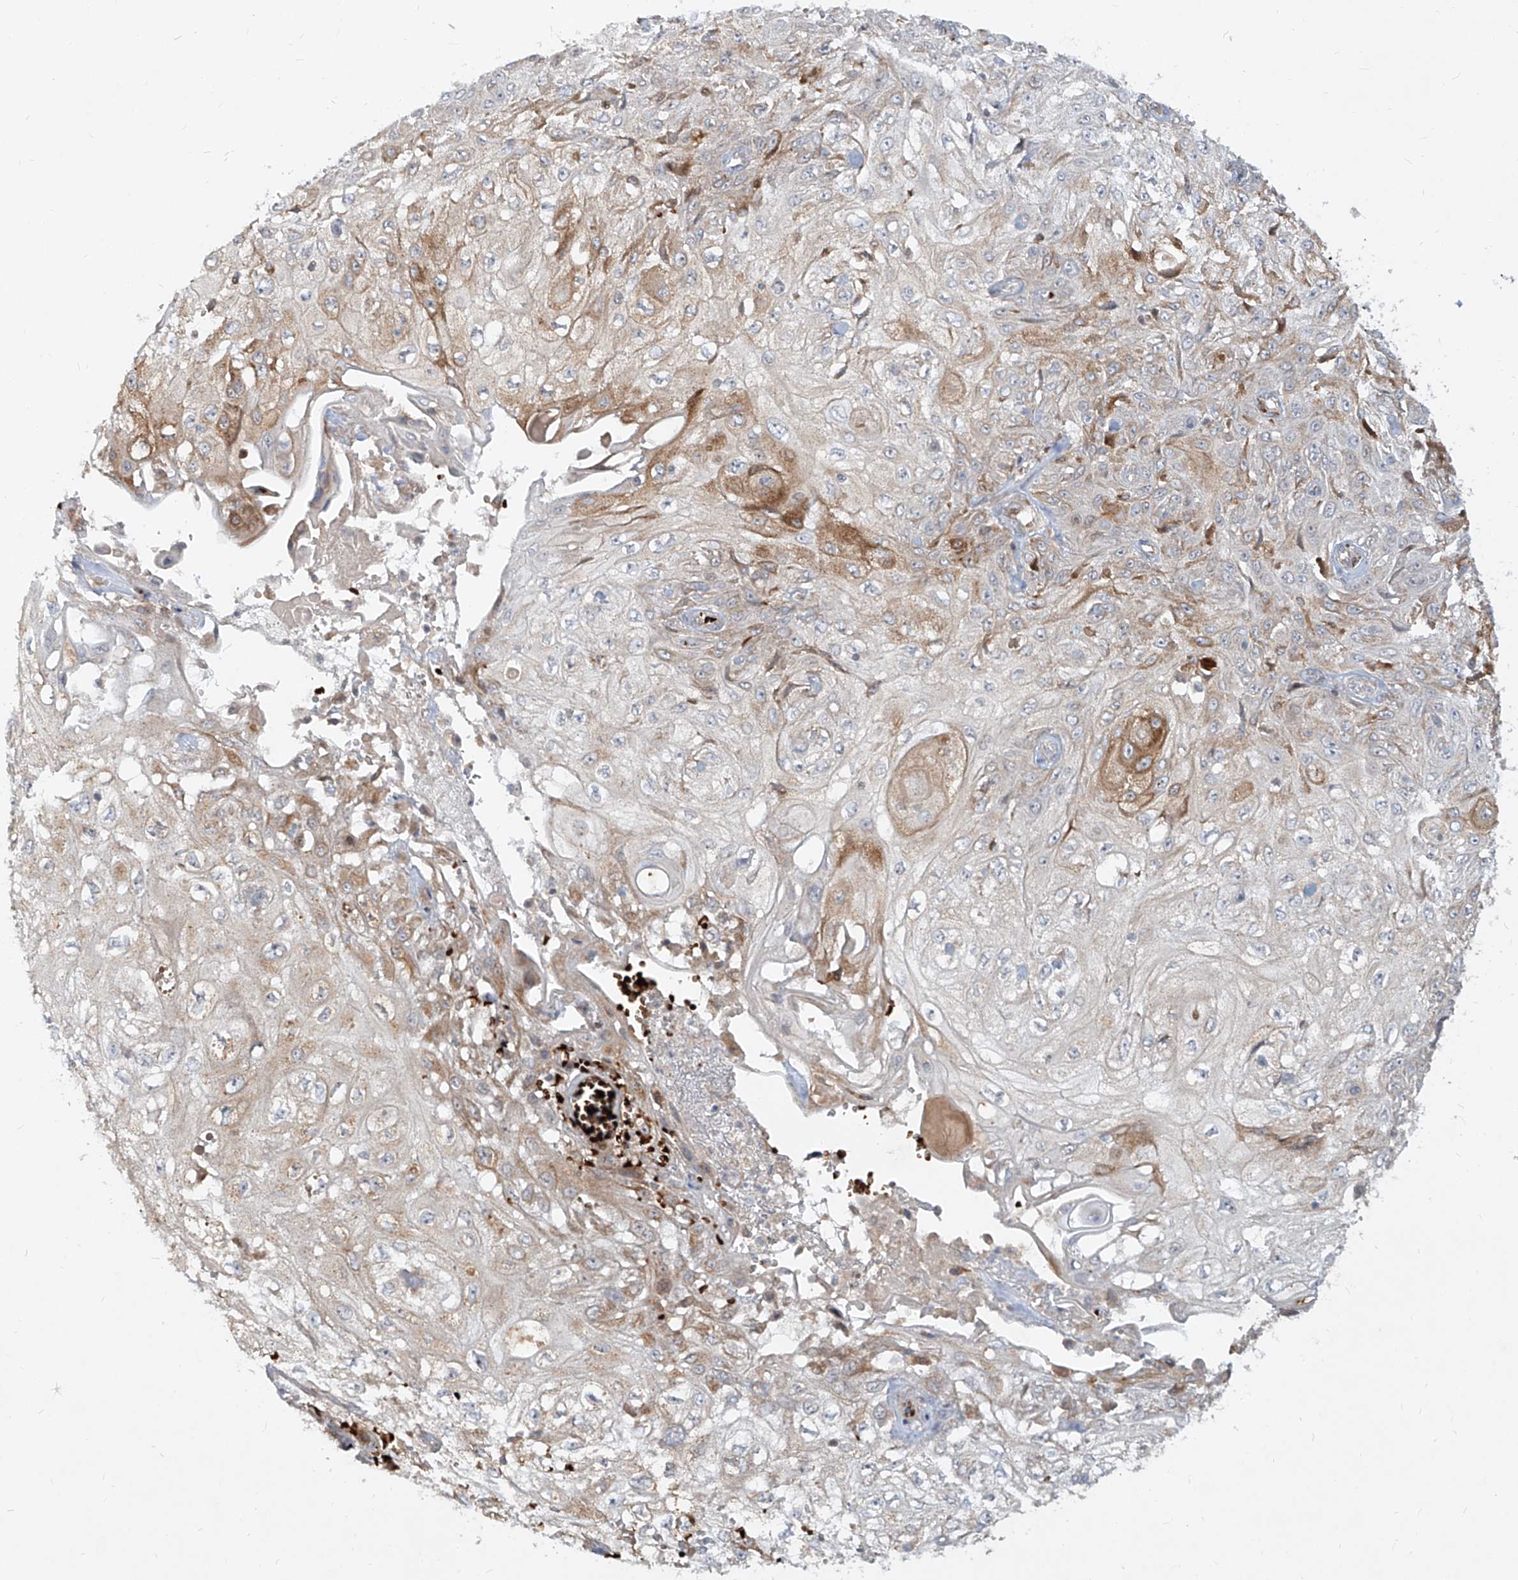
{"staining": {"intensity": "moderate", "quantity": "<25%", "location": "cytoplasmic/membranous,nuclear"}, "tissue": "skin cancer", "cell_type": "Tumor cells", "image_type": "cancer", "snomed": [{"axis": "morphology", "description": "Squamous cell carcinoma, NOS"}, {"axis": "morphology", "description": "Squamous cell carcinoma, metastatic, NOS"}, {"axis": "topography", "description": "Skin"}, {"axis": "topography", "description": "Lymph node"}], "caption": "A low amount of moderate cytoplasmic/membranous and nuclear staining is present in about <25% of tumor cells in skin cancer tissue.", "gene": "FGD2", "patient": {"sex": "male", "age": 75}}